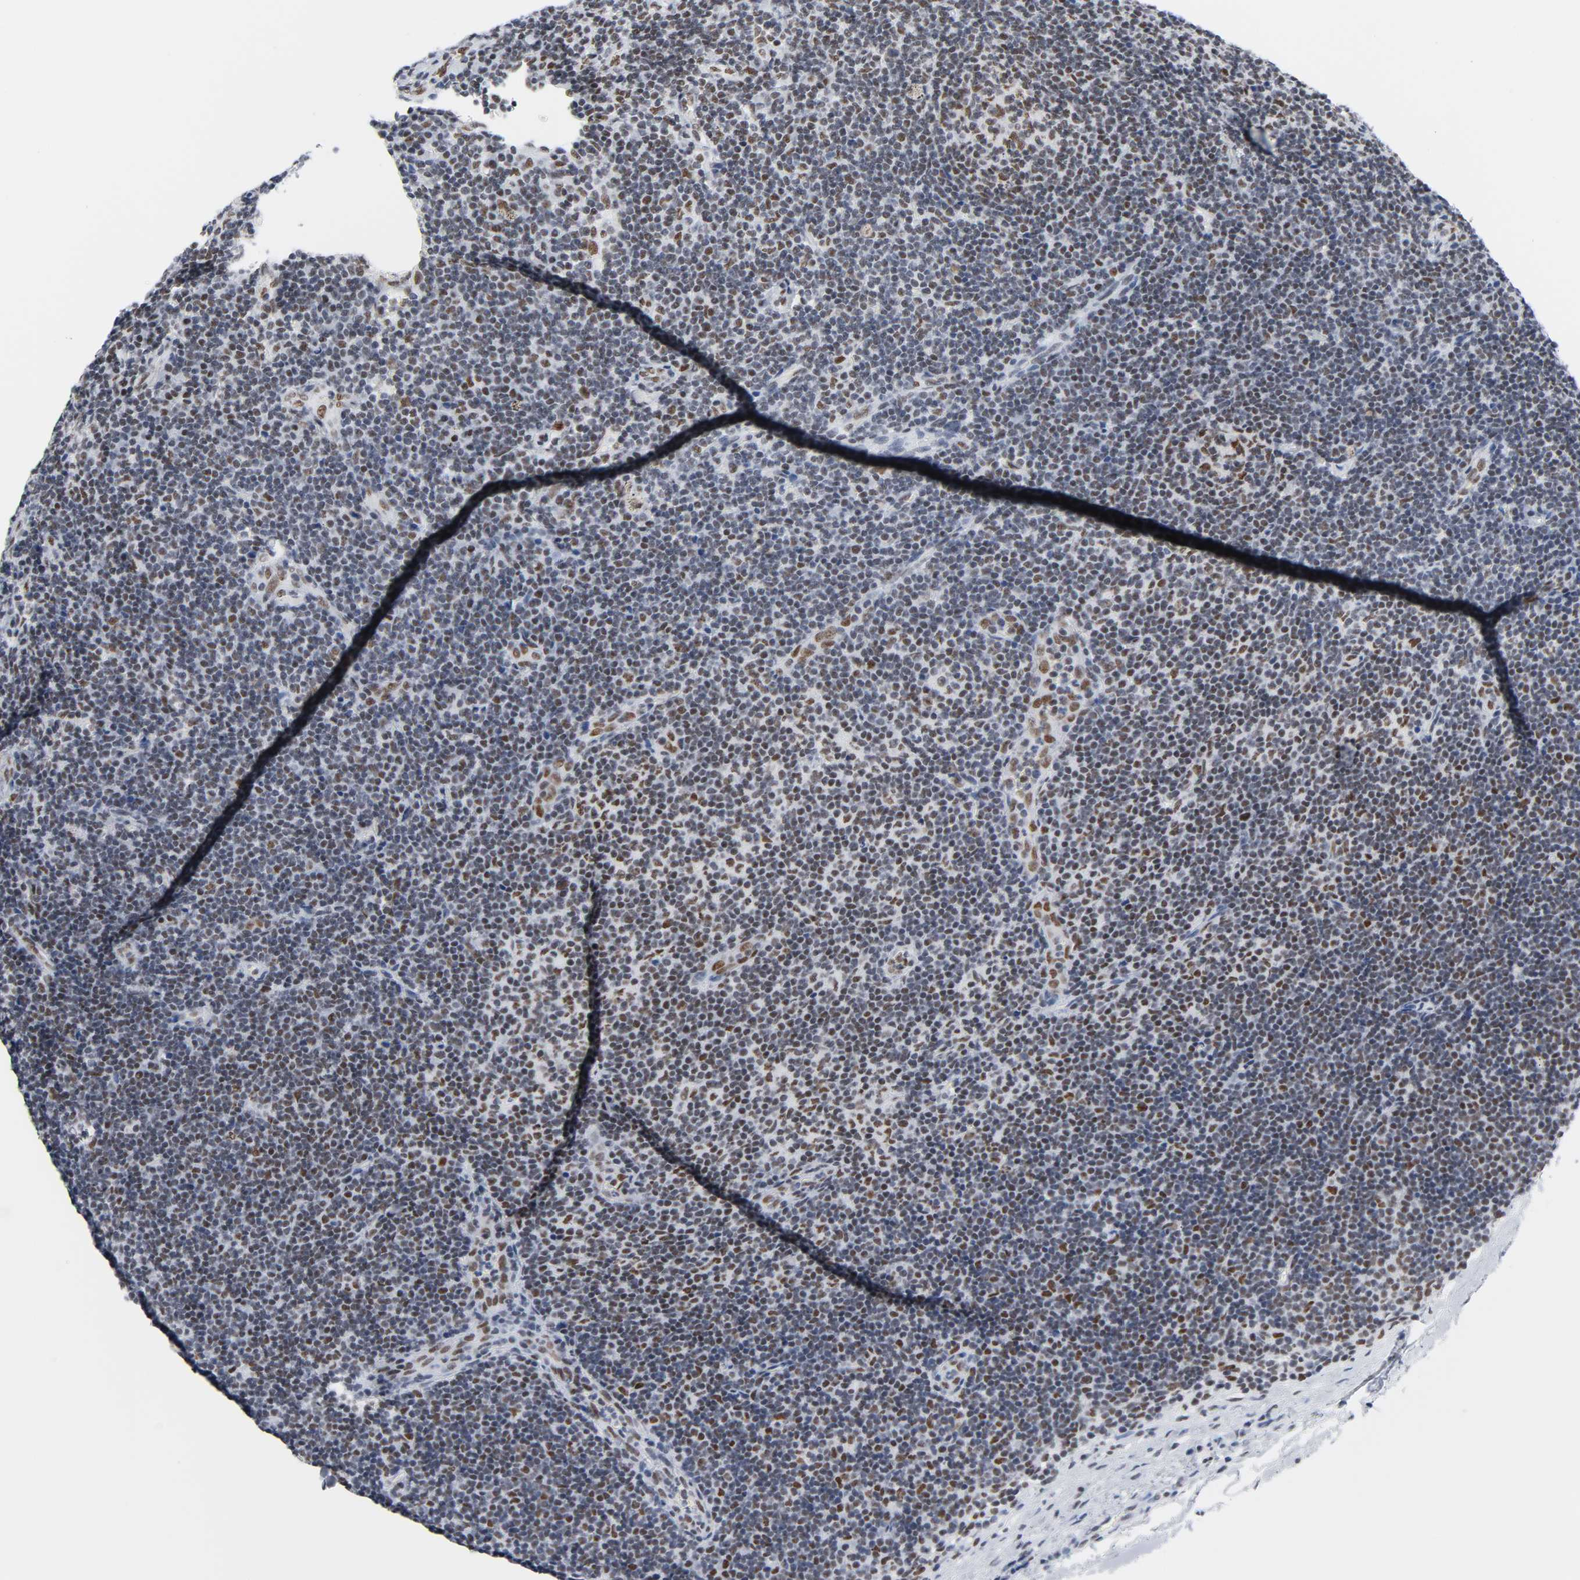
{"staining": {"intensity": "moderate", "quantity": "25%-75%", "location": "nuclear"}, "tissue": "lymphoma", "cell_type": "Tumor cells", "image_type": "cancer", "snomed": [{"axis": "morphology", "description": "Malignant lymphoma, non-Hodgkin's type, Low grade"}, {"axis": "topography", "description": "Lymph node"}], "caption": "Lymphoma stained for a protein displays moderate nuclear positivity in tumor cells.", "gene": "CSTF2", "patient": {"sex": "male", "age": 70}}